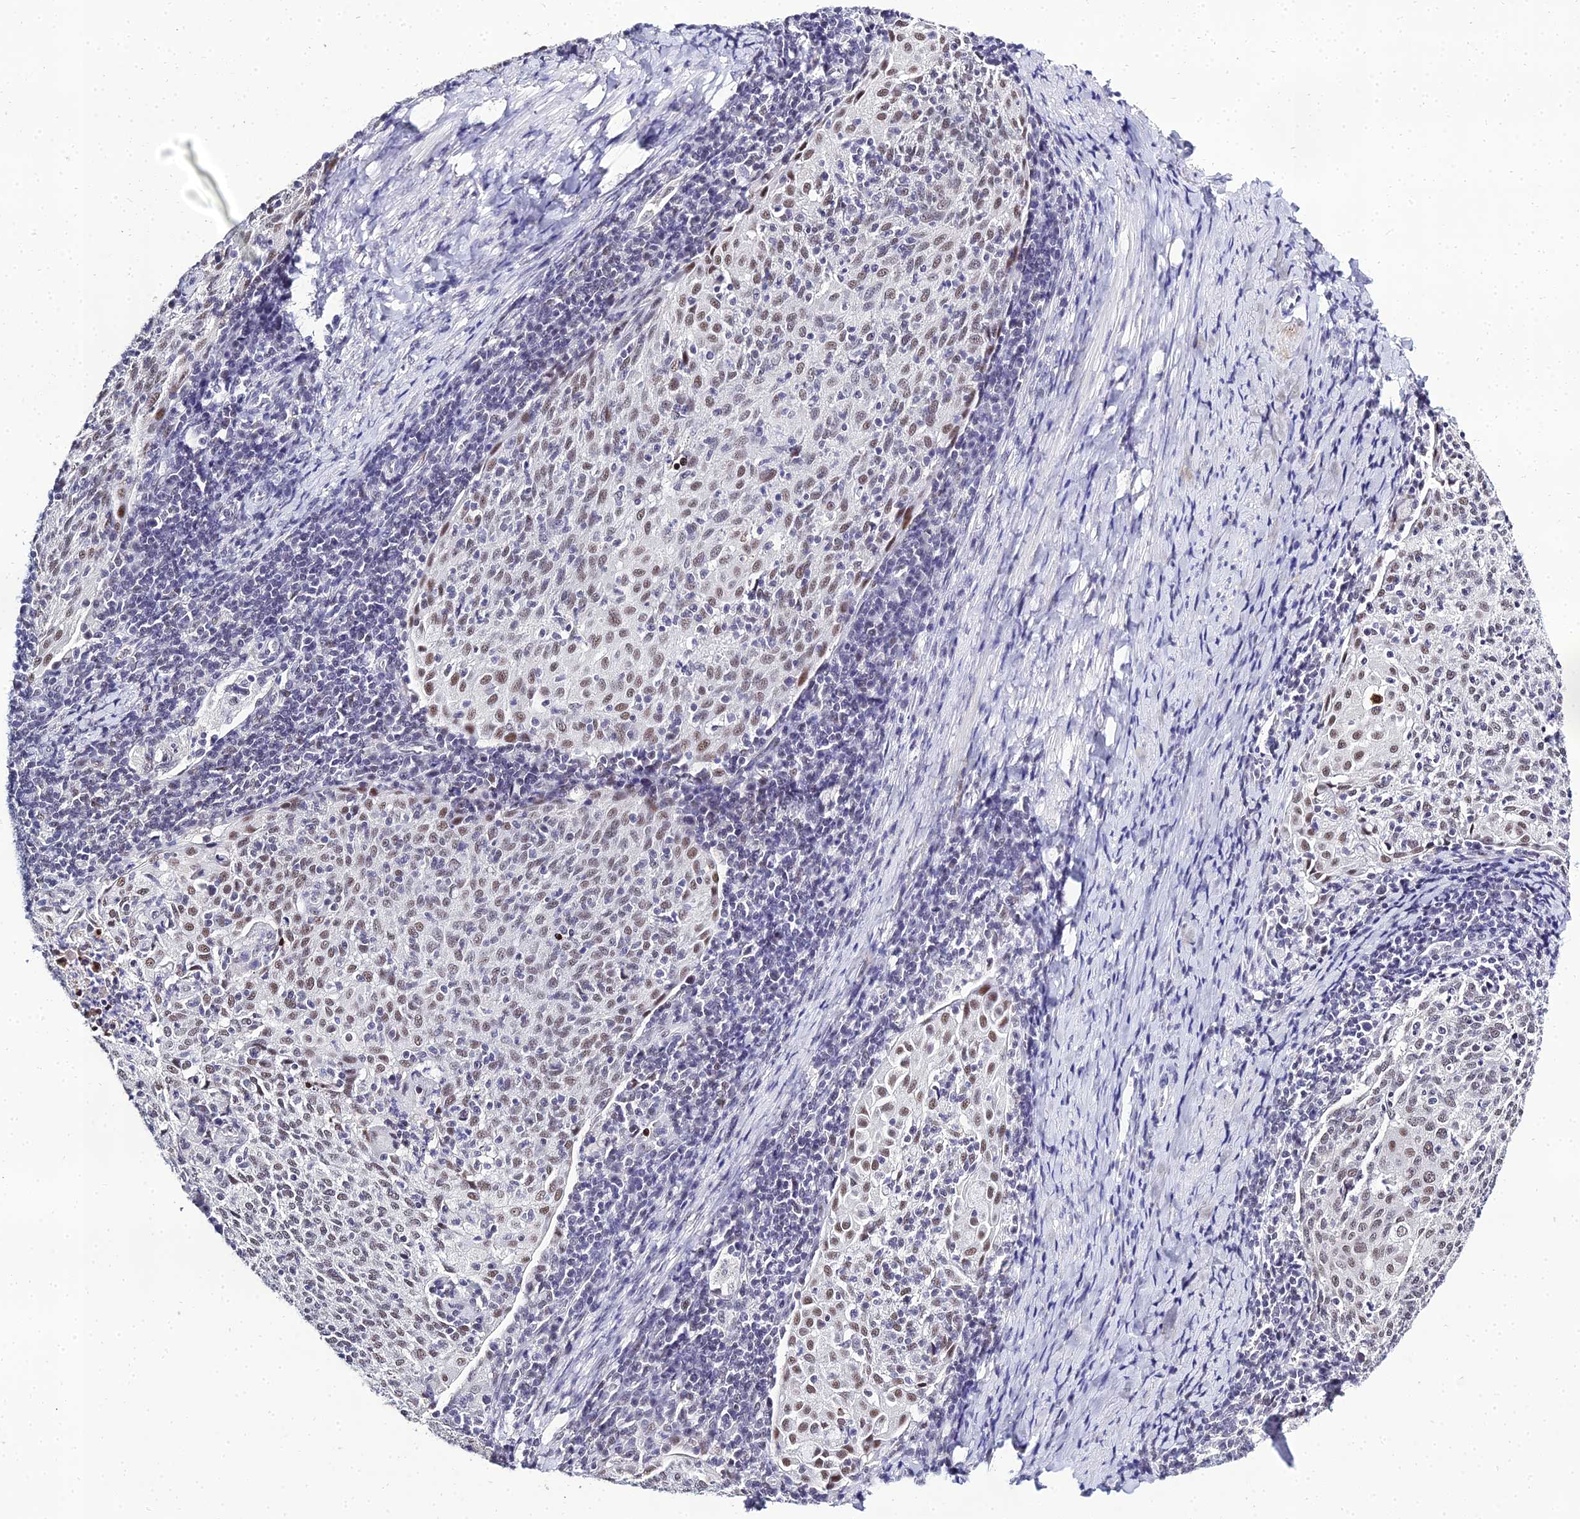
{"staining": {"intensity": "moderate", "quantity": "25%-75%", "location": "nuclear"}, "tissue": "cervical cancer", "cell_type": "Tumor cells", "image_type": "cancer", "snomed": [{"axis": "morphology", "description": "Squamous cell carcinoma, NOS"}, {"axis": "topography", "description": "Cervix"}], "caption": "Tumor cells exhibit moderate nuclear staining in approximately 25%-75% of cells in cervical cancer.", "gene": "PPP4R2", "patient": {"sex": "female", "age": 52}}